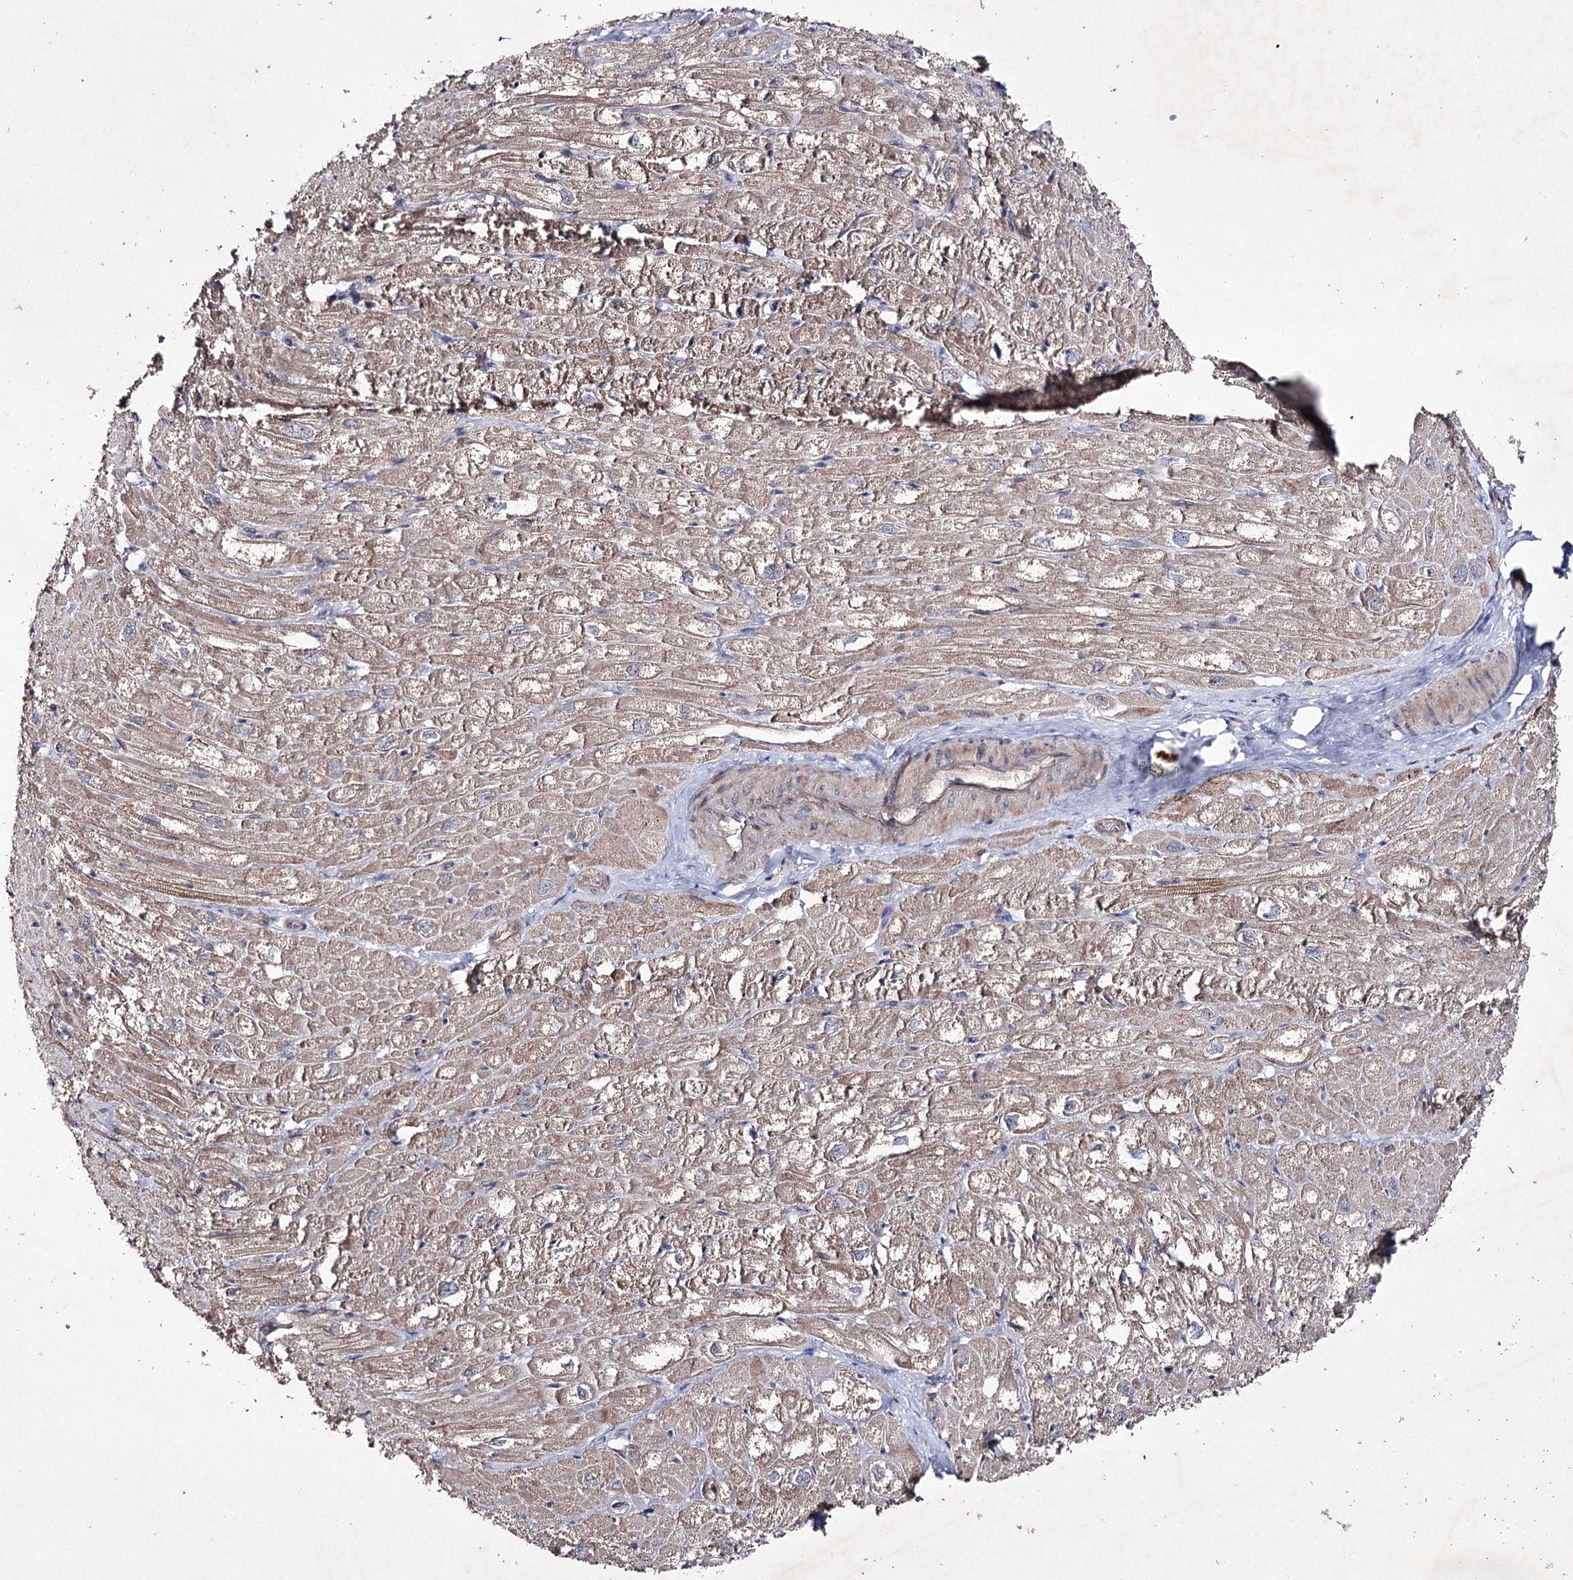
{"staining": {"intensity": "moderate", "quantity": "25%-75%", "location": "cytoplasmic/membranous"}, "tissue": "heart muscle", "cell_type": "Cardiomyocytes", "image_type": "normal", "snomed": [{"axis": "morphology", "description": "Normal tissue, NOS"}, {"axis": "topography", "description": "Heart"}], "caption": "Immunohistochemical staining of unremarkable heart muscle demonstrates 25%-75% levels of moderate cytoplasmic/membranous protein staining in approximately 25%-75% of cardiomyocytes. Nuclei are stained in blue.", "gene": "SEMA4G", "patient": {"sex": "male", "age": 50}}